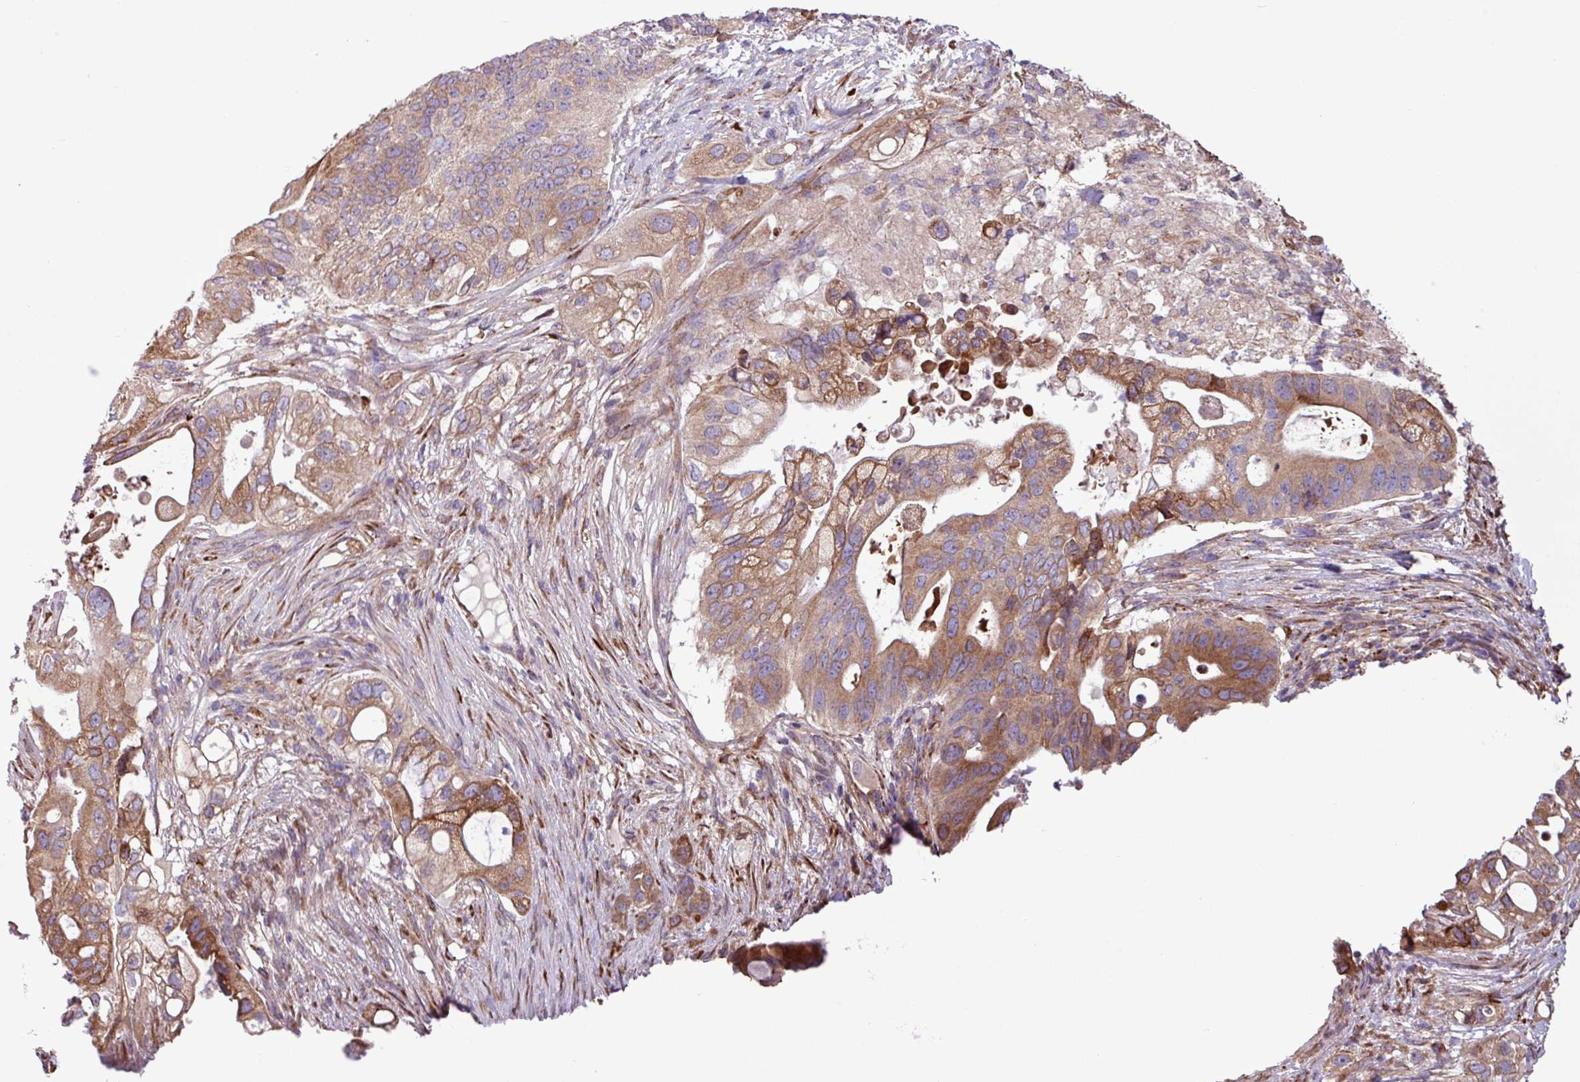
{"staining": {"intensity": "moderate", "quantity": ">75%", "location": "cytoplasmic/membranous"}, "tissue": "pancreatic cancer", "cell_type": "Tumor cells", "image_type": "cancer", "snomed": [{"axis": "morphology", "description": "Adenocarcinoma, NOS"}, {"axis": "topography", "description": "Pancreas"}], "caption": "This image demonstrates immunohistochemistry staining of adenocarcinoma (pancreatic), with medium moderate cytoplasmic/membranous positivity in approximately >75% of tumor cells.", "gene": "MEGF6", "patient": {"sex": "female", "age": 72}}